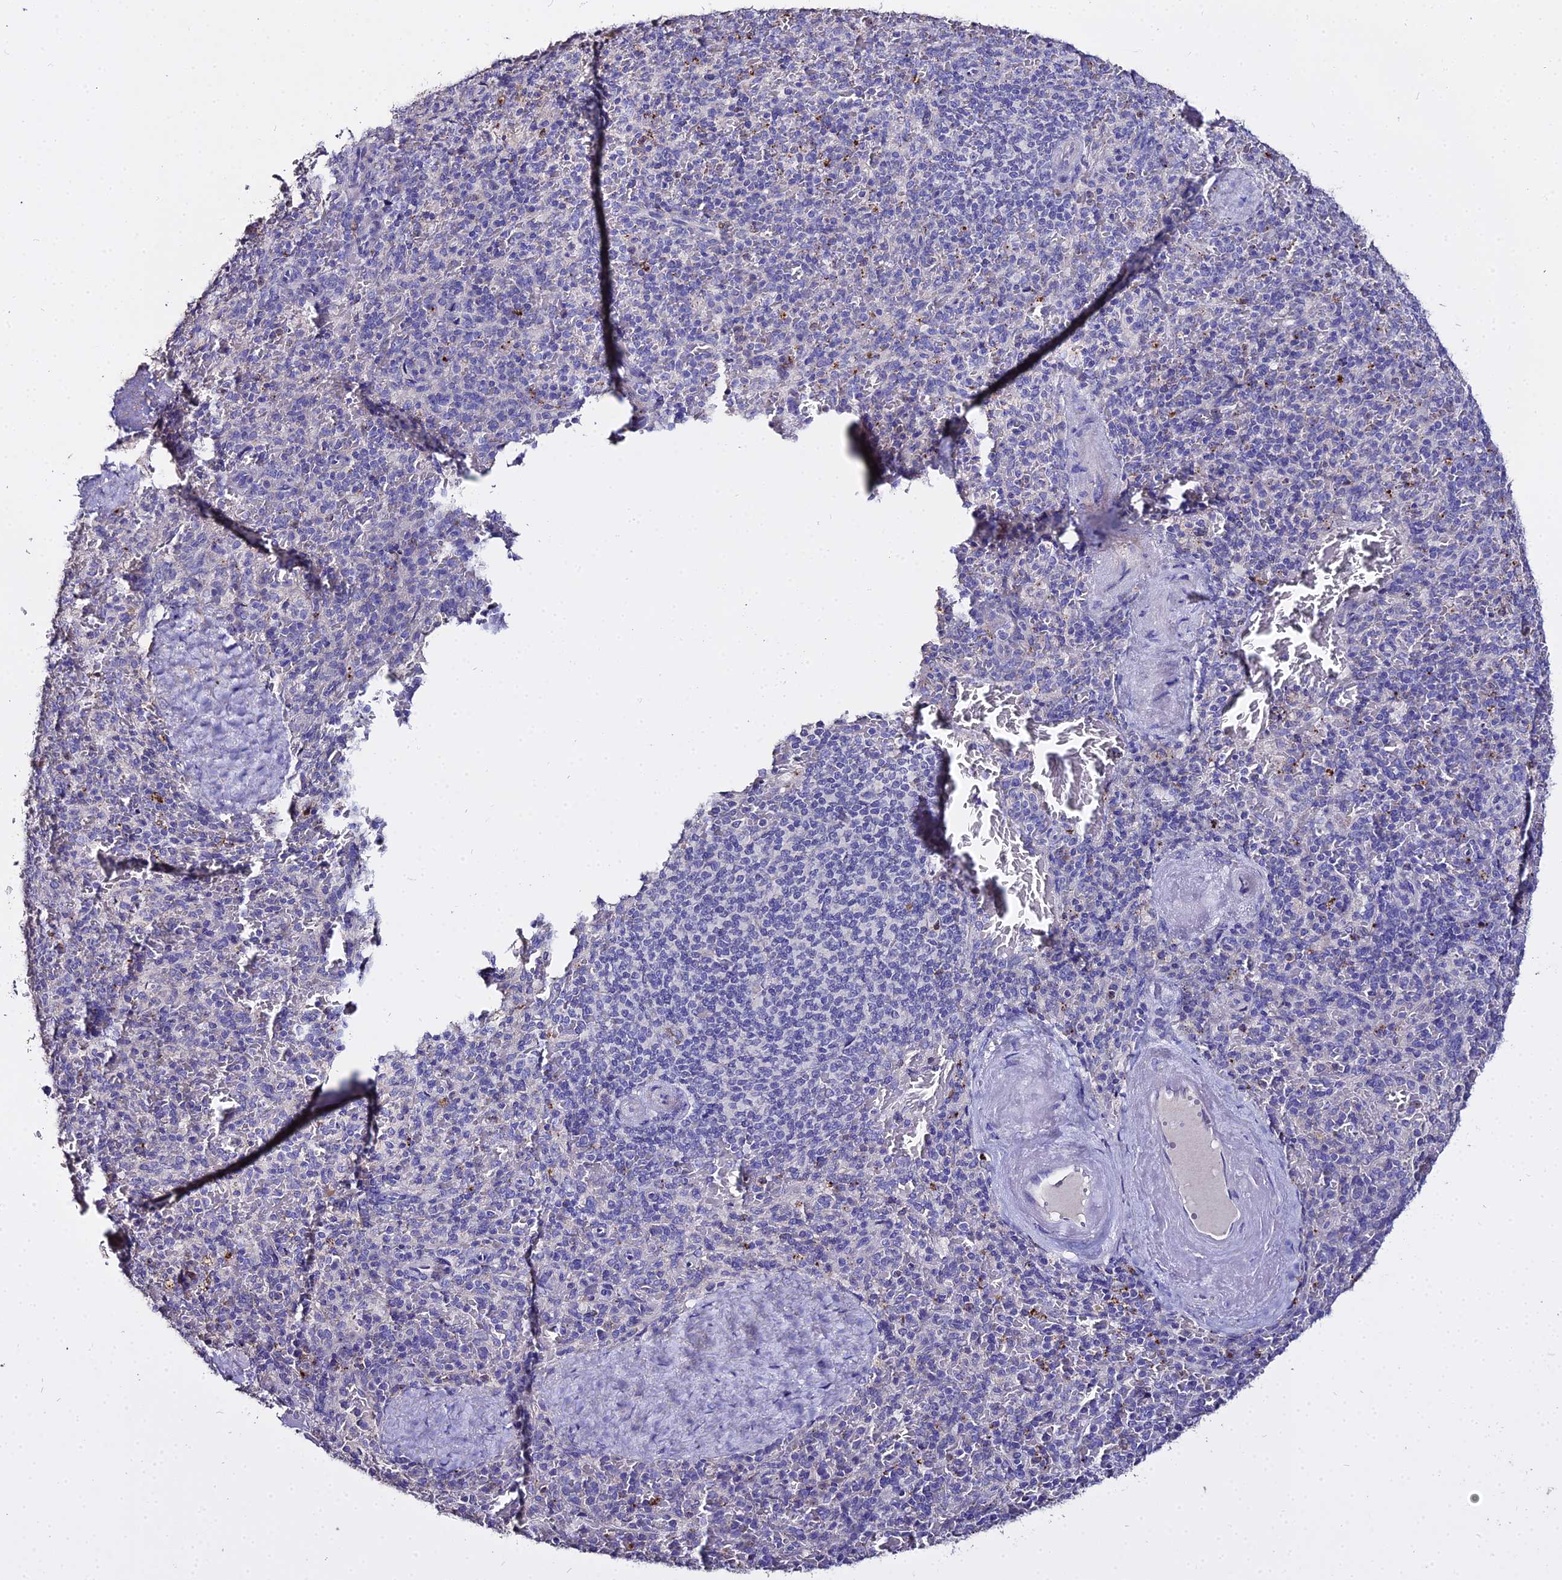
{"staining": {"intensity": "negative", "quantity": "none", "location": "none"}, "tissue": "spleen", "cell_type": "Cells in red pulp", "image_type": "normal", "snomed": [{"axis": "morphology", "description": "Normal tissue, NOS"}, {"axis": "topography", "description": "Spleen"}], "caption": "This is an immunohistochemistry histopathology image of normal spleen. There is no positivity in cells in red pulp.", "gene": "GLYAT", "patient": {"sex": "male", "age": 82}}